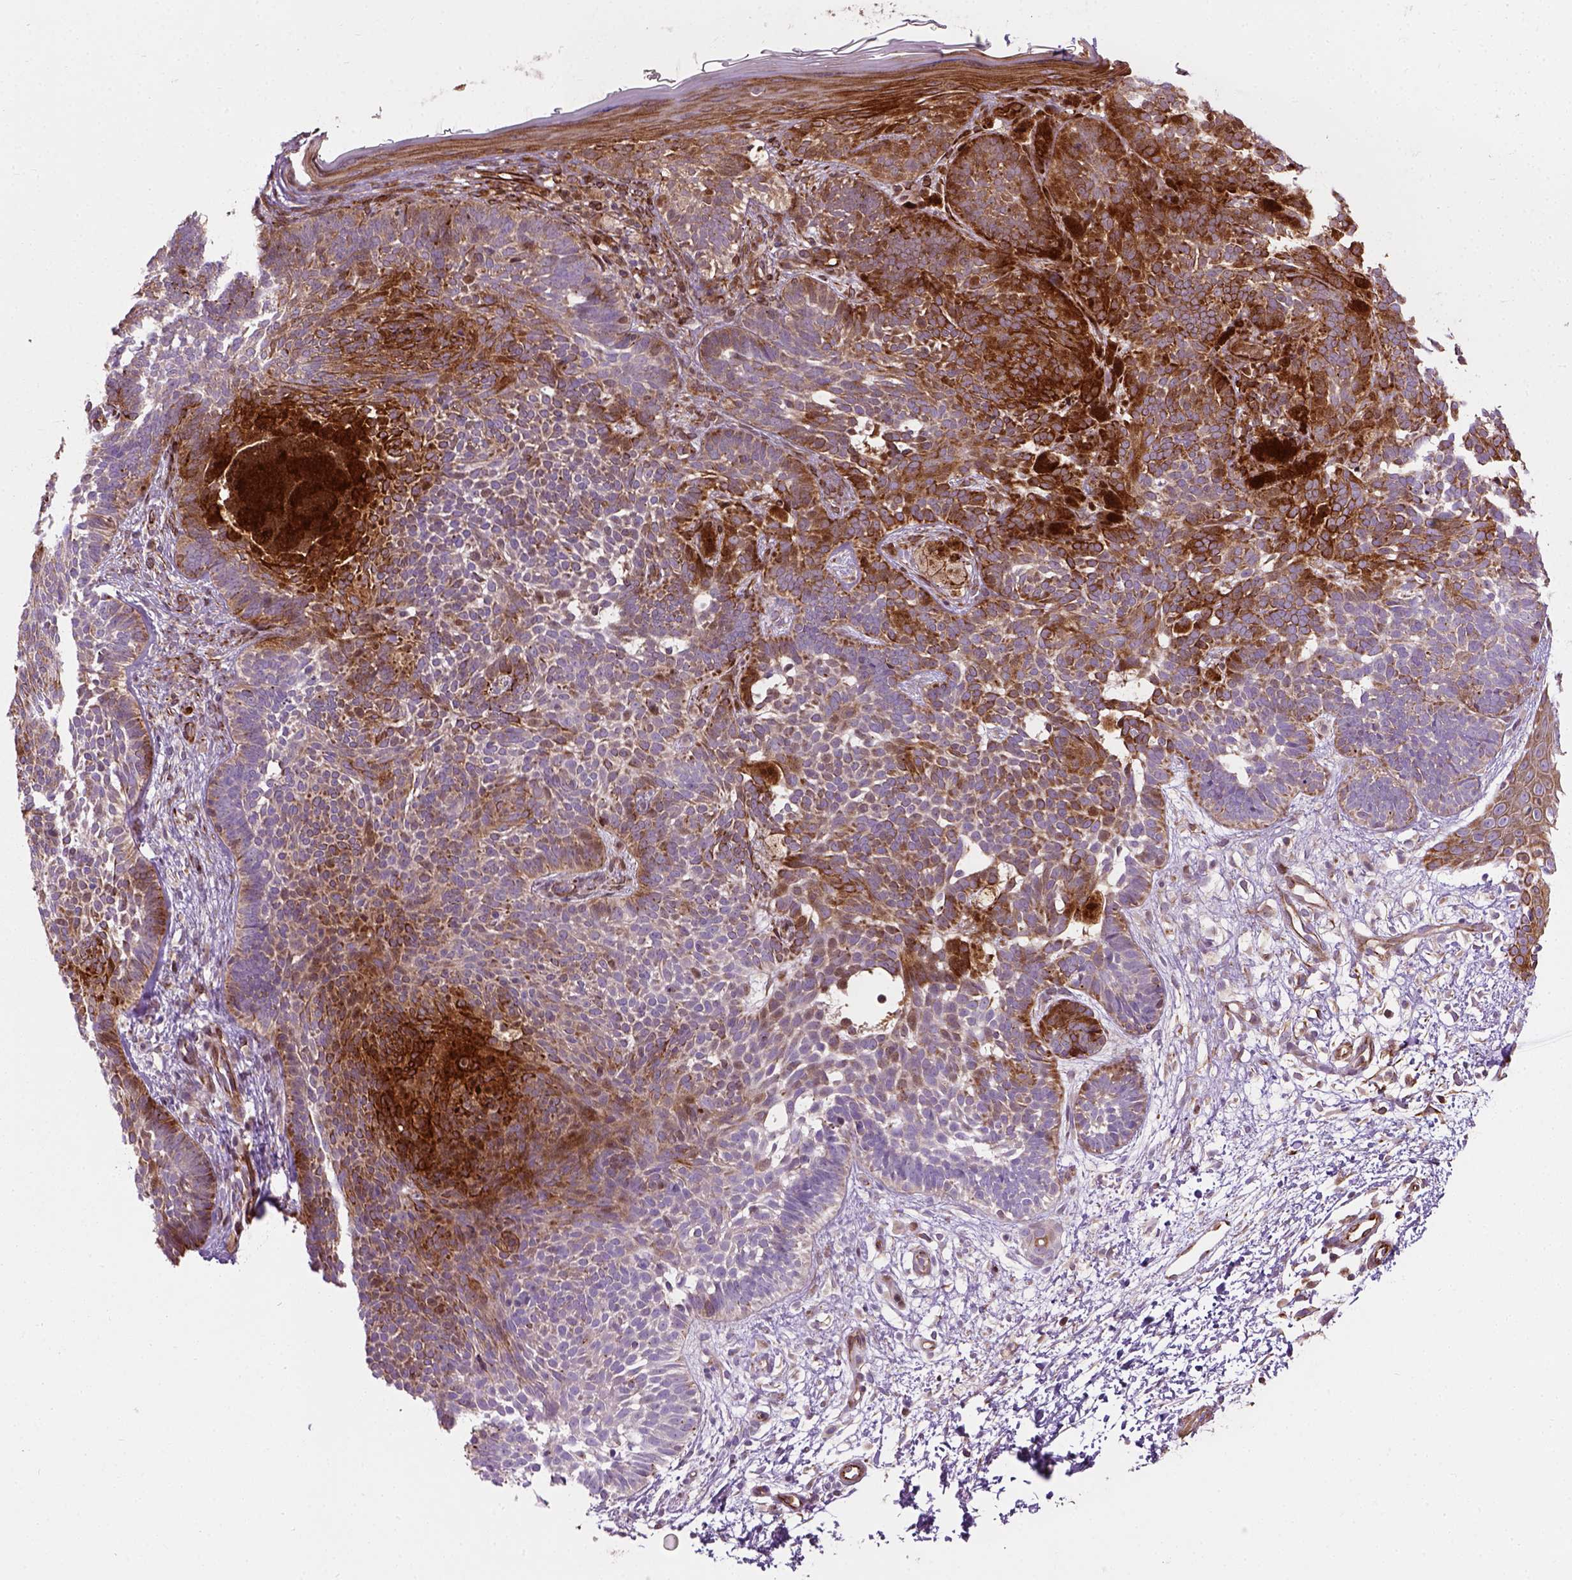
{"staining": {"intensity": "strong", "quantity": ">75%", "location": "cytoplasmic/membranous"}, "tissue": "skin cancer", "cell_type": "Tumor cells", "image_type": "cancer", "snomed": [{"axis": "morphology", "description": "Basal cell carcinoma"}, {"axis": "topography", "description": "Skin"}], "caption": "Tumor cells exhibit strong cytoplasmic/membranous positivity in about >75% of cells in basal cell carcinoma (skin). Immunohistochemistry (ihc) stains the protein in brown and the nuclei are stained blue.", "gene": "PKP3", "patient": {"sex": "female", "age": 85}}